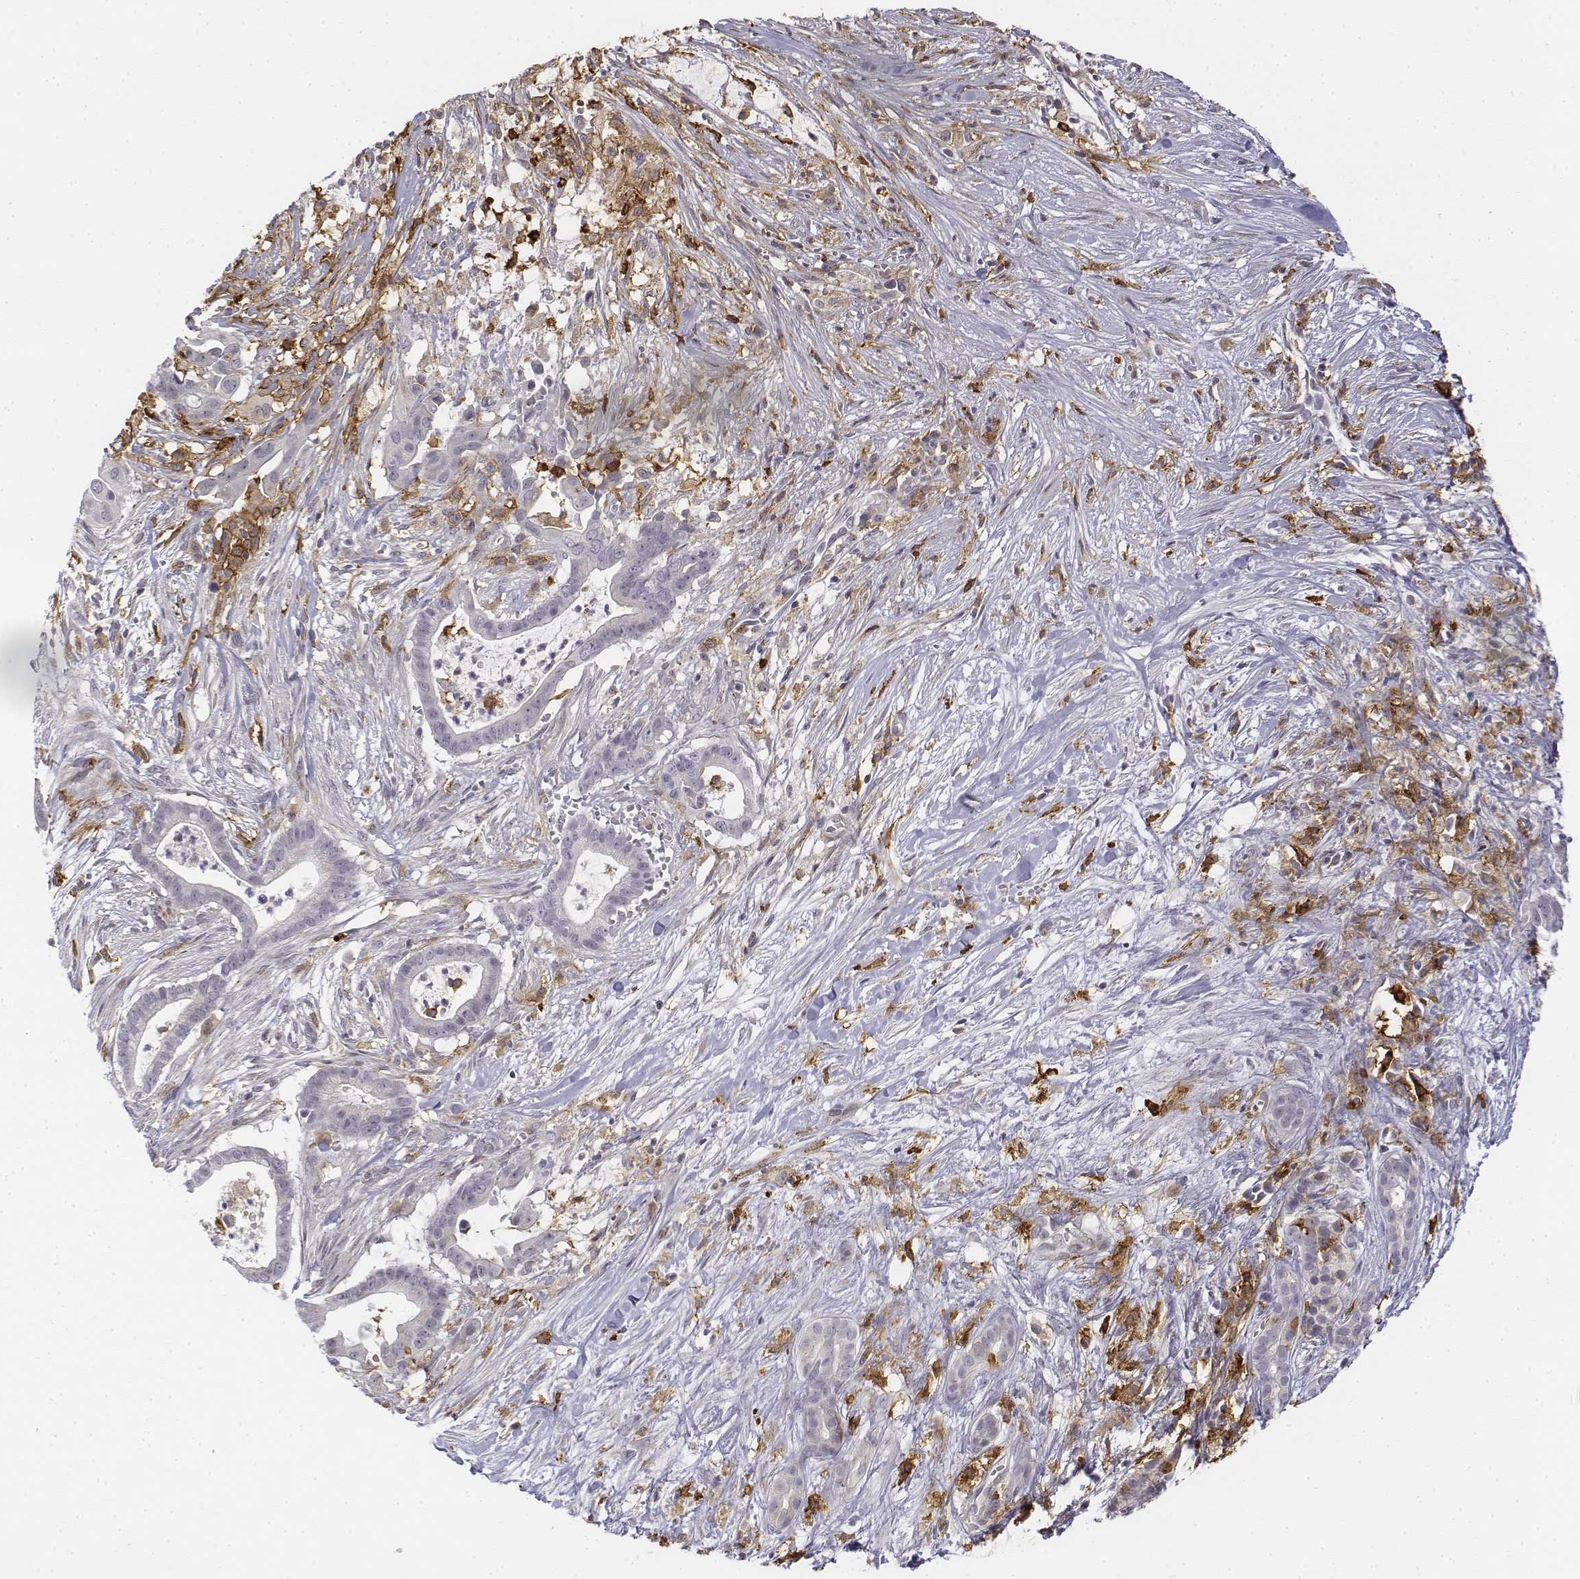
{"staining": {"intensity": "negative", "quantity": "none", "location": "none"}, "tissue": "pancreatic cancer", "cell_type": "Tumor cells", "image_type": "cancer", "snomed": [{"axis": "morphology", "description": "Adenocarcinoma, NOS"}, {"axis": "topography", "description": "Pancreas"}], "caption": "The immunohistochemistry histopathology image has no significant staining in tumor cells of pancreatic adenocarcinoma tissue.", "gene": "CD14", "patient": {"sex": "male", "age": 61}}